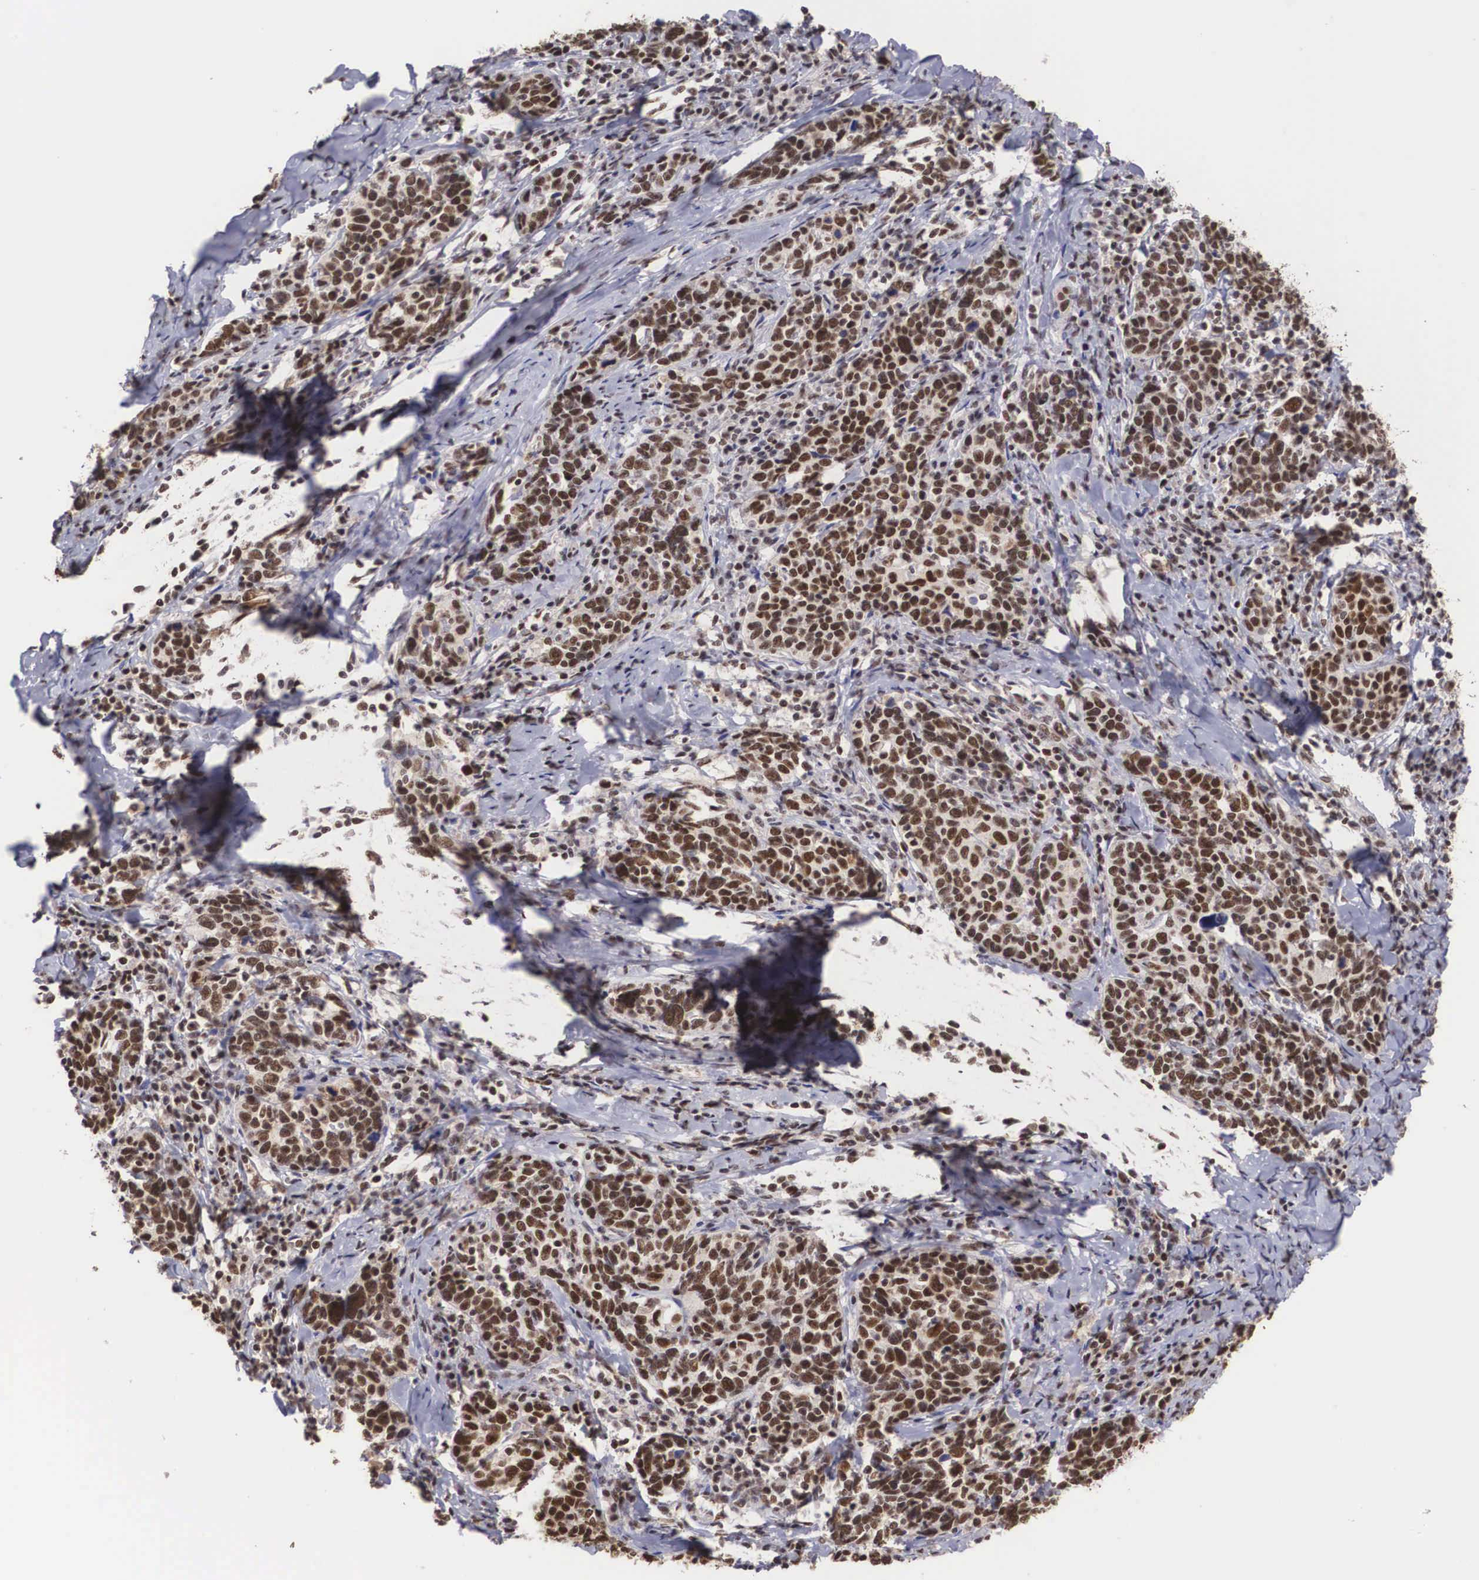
{"staining": {"intensity": "strong", "quantity": ">75%", "location": "nuclear"}, "tissue": "cervical cancer", "cell_type": "Tumor cells", "image_type": "cancer", "snomed": [{"axis": "morphology", "description": "Squamous cell carcinoma, NOS"}, {"axis": "topography", "description": "Cervix"}], "caption": "Approximately >75% of tumor cells in cervical cancer (squamous cell carcinoma) display strong nuclear protein positivity as visualized by brown immunohistochemical staining.", "gene": "HTATSF1", "patient": {"sex": "female", "age": 41}}